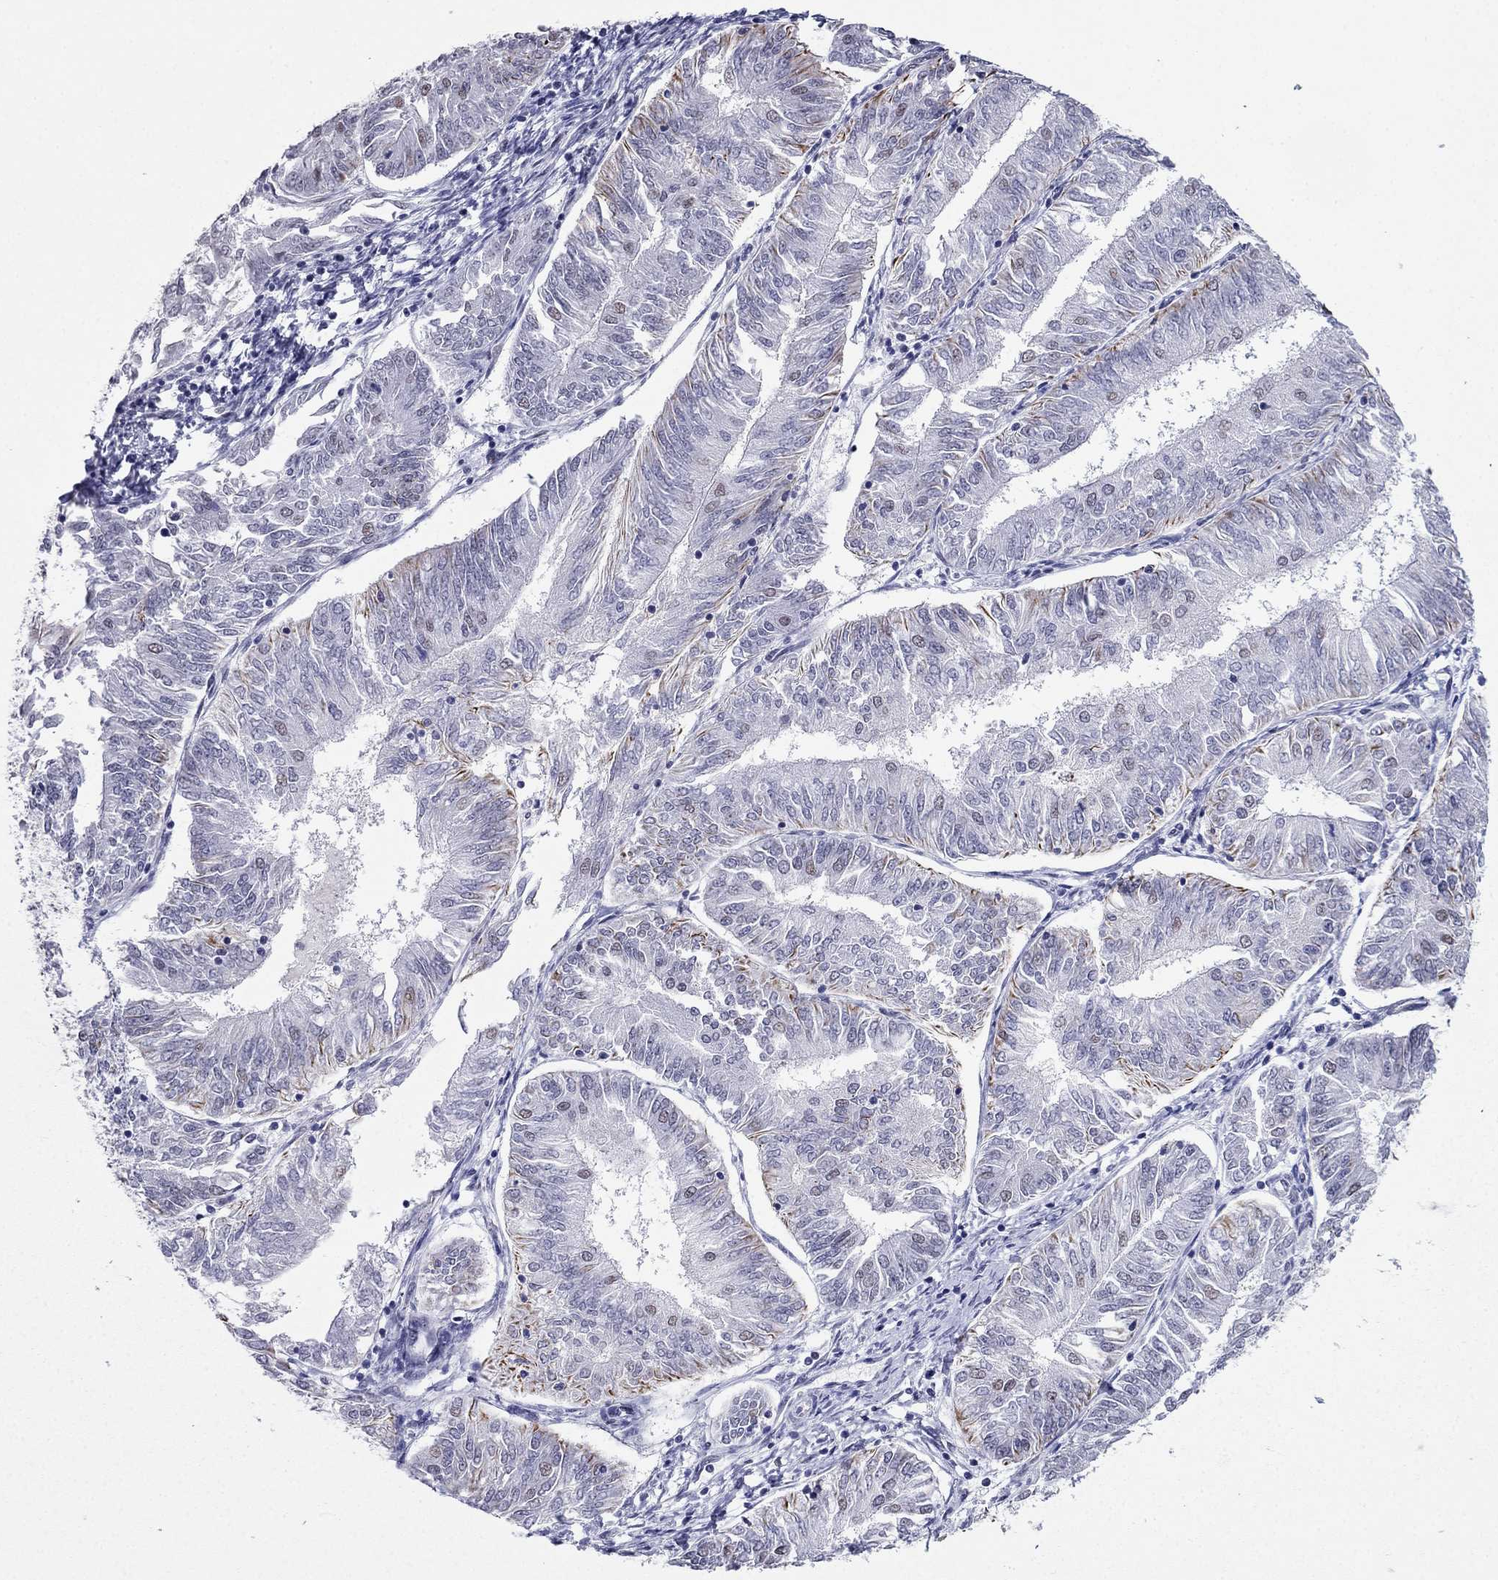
{"staining": {"intensity": "strong", "quantity": "<25%", "location": "cytoplasmic/membranous"}, "tissue": "endometrial cancer", "cell_type": "Tumor cells", "image_type": "cancer", "snomed": [{"axis": "morphology", "description": "Adenocarcinoma, NOS"}, {"axis": "topography", "description": "Endometrium"}], "caption": "Tumor cells display medium levels of strong cytoplasmic/membranous expression in about <25% of cells in endometrial cancer. (DAB = brown stain, brightfield microscopy at high magnification).", "gene": "PPM1G", "patient": {"sex": "female", "age": 58}}